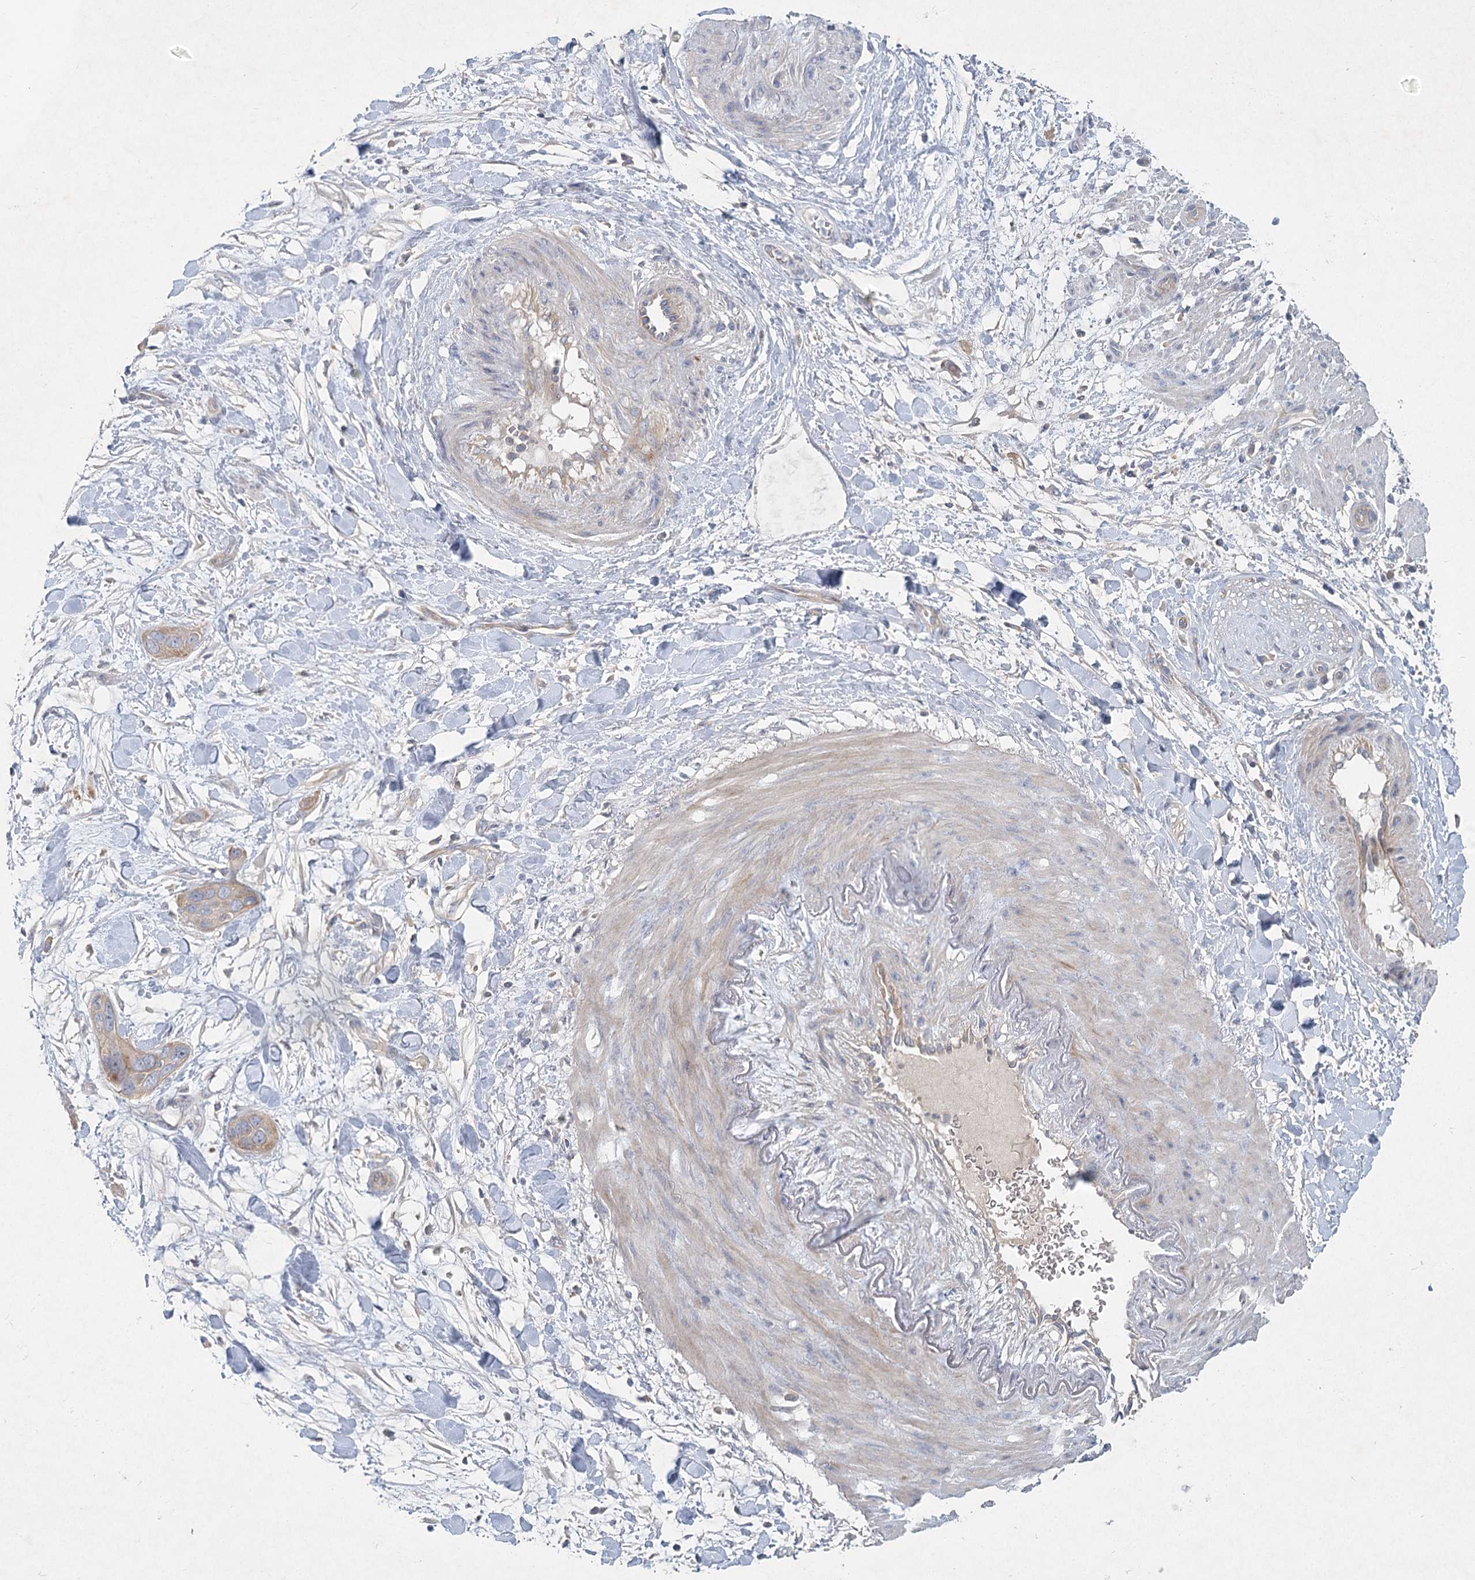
{"staining": {"intensity": "weak", "quantity": ">75%", "location": "cytoplasmic/membranous"}, "tissue": "pancreatic cancer", "cell_type": "Tumor cells", "image_type": "cancer", "snomed": [{"axis": "morphology", "description": "Adenocarcinoma, NOS"}, {"axis": "topography", "description": "Pancreas"}], "caption": "Human pancreatic cancer (adenocarcinoma) stained with a protein marker reveals weak staining in tumor cells.", "gene": "DNMBP", "patient": {"sex": "female", "age": 60}}